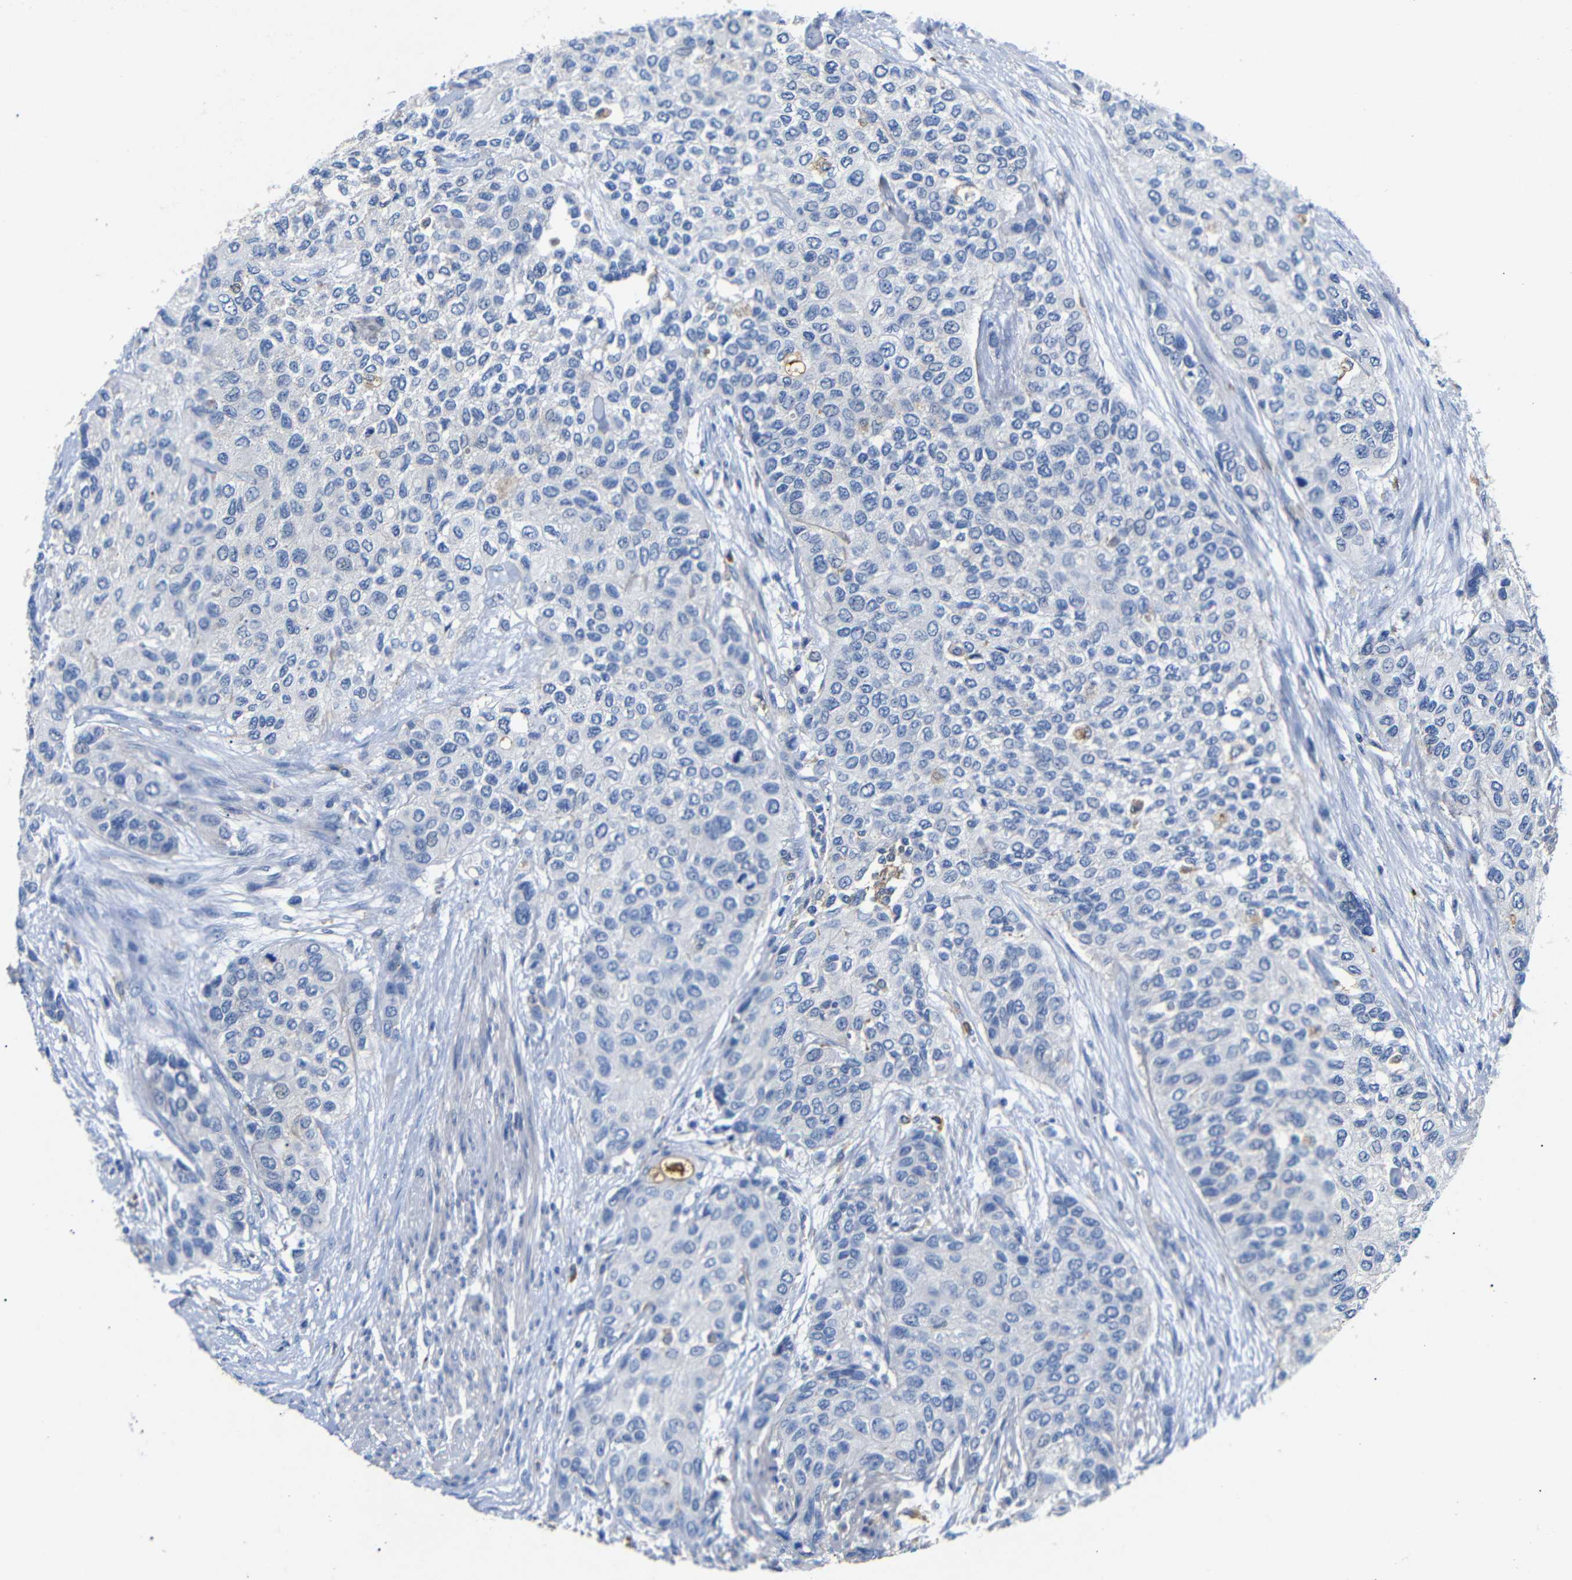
{"staining": {"intensity": "negative", "quantity": "none", "location": "none"}, "tissue": "urothelial cancer", "cell_type": "Tumor cells", "image_type": "cancer", "snomed": [{"axis": "morphology", "description": "Urothelial carcinoma, High grade"}, {"axis": "topography", "description": "Urinary bladder"}], "caption": "Tumor cells show no significant protein staining in urothelial cancer.", "gene": "SDCBP", "patient": {"sex": "female", "age": 56}}